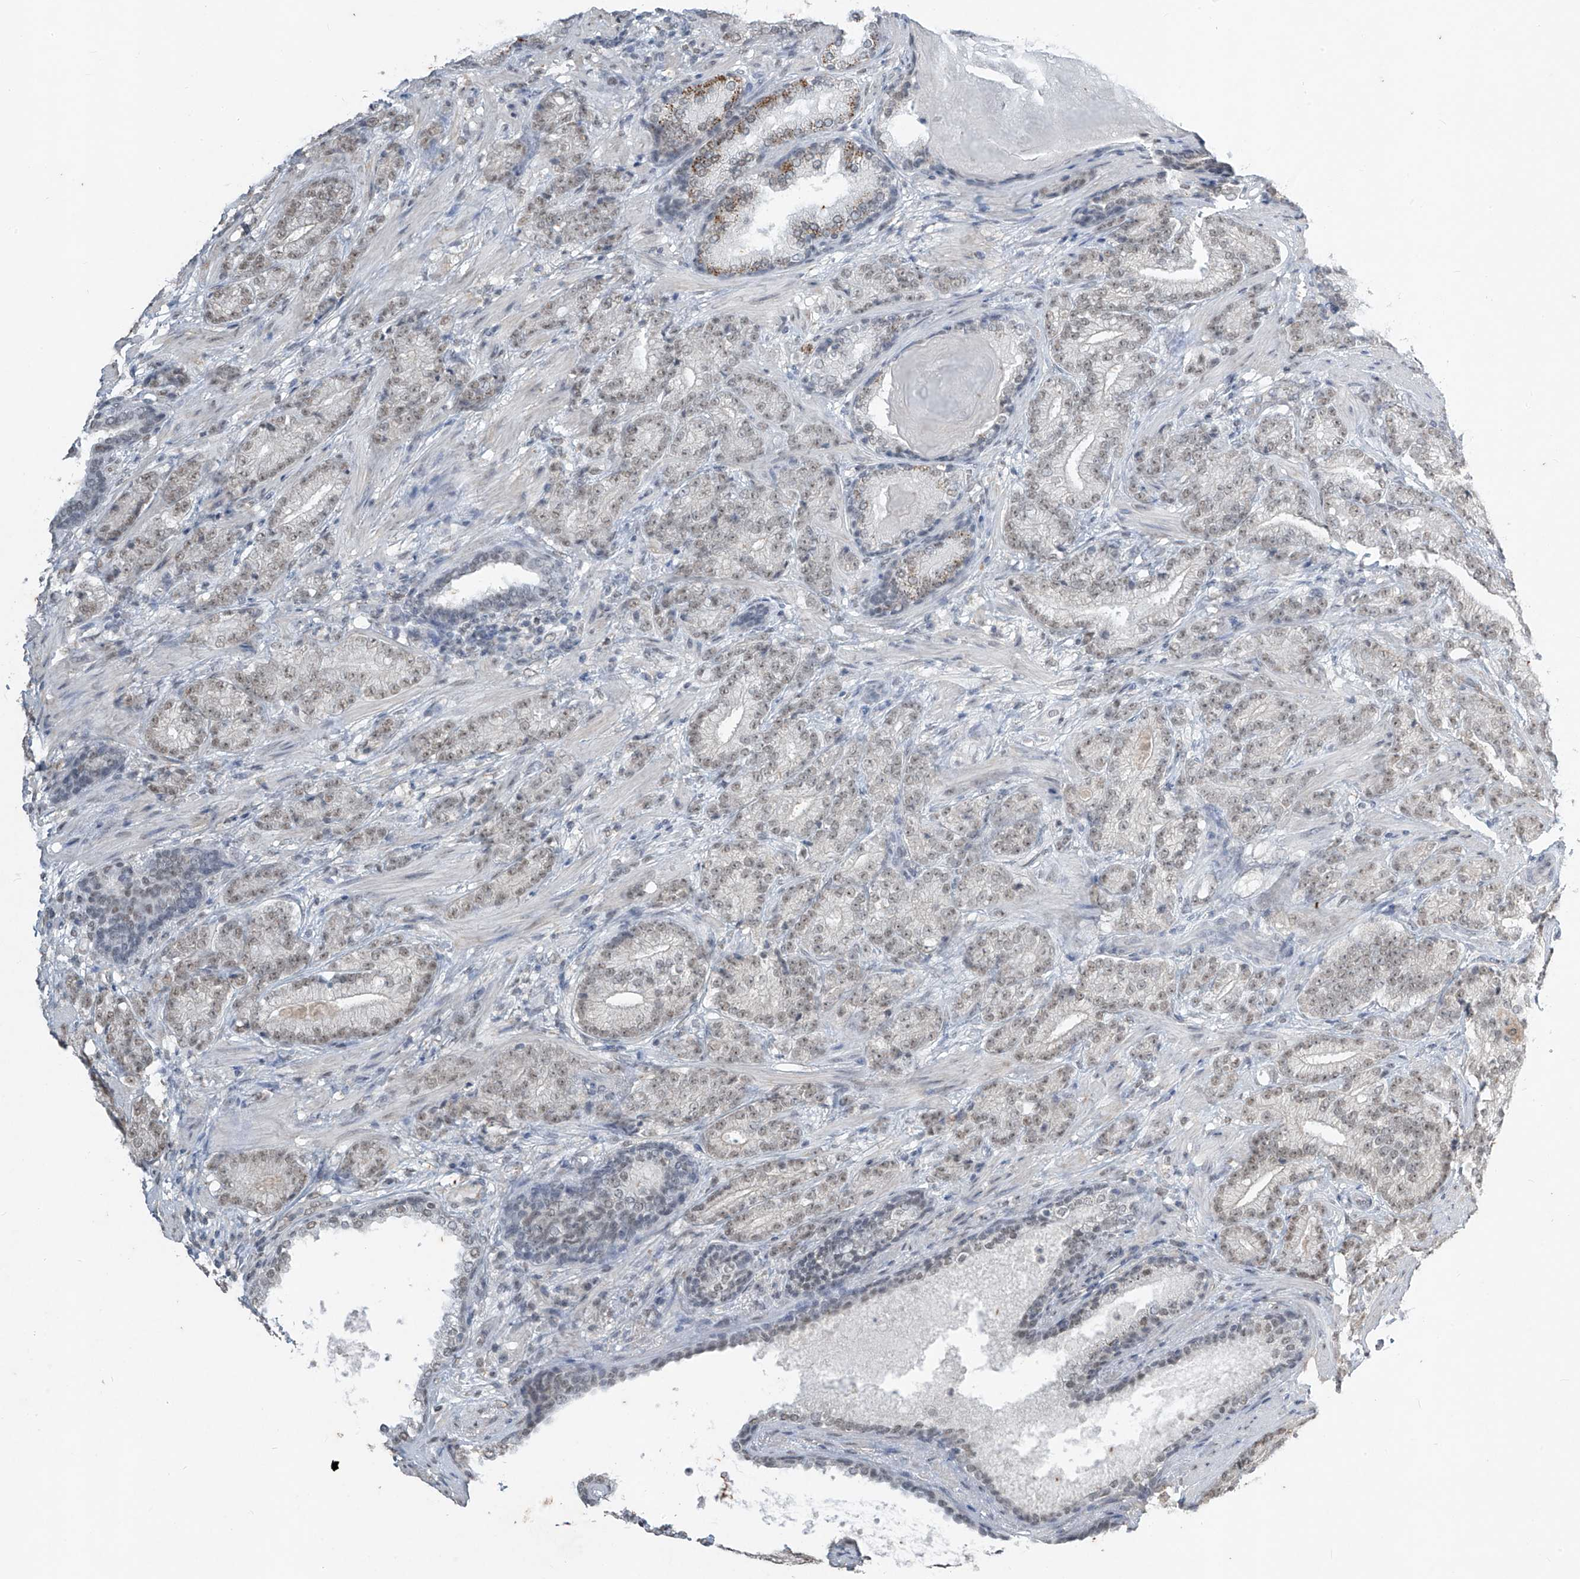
{"staining": {"intensity": "weak", "quantity": "<25%", "location": "nuclear"}, "tissue": "prostate cancer", "cell_type": "Tumor cells", "image_type": "cancer", "snomed": [{"axis": "morphology", "description": "Adenocarcinoma, High grade"}, {"axis": "topography", "description": "Prostate"}], "caption": "Human prostate cancer stained for a protein using immunohistochemistry demonstrates no expression in tumor cells.", "gene": "TFEC", "patient": {"sex": "male", "age": 61}}